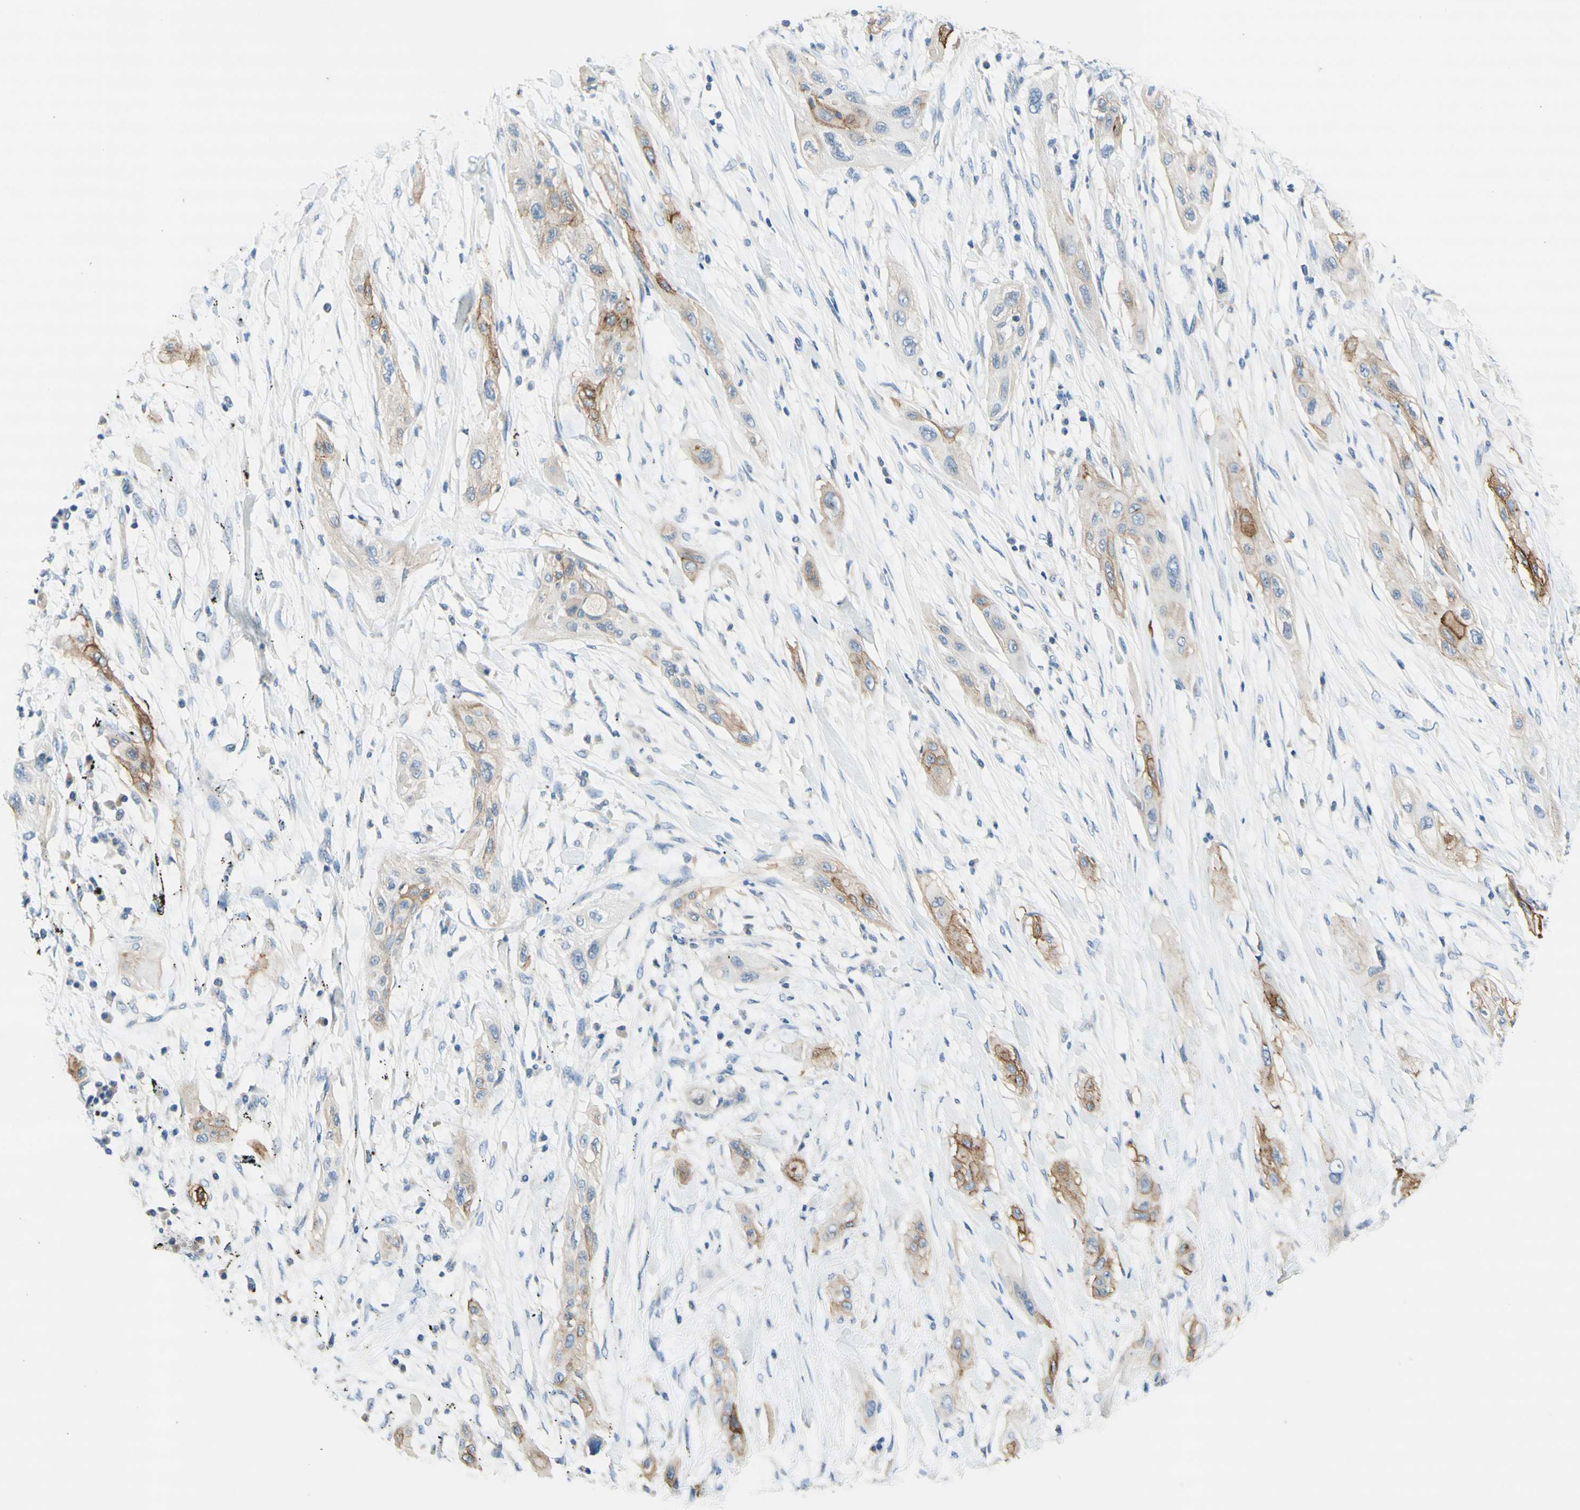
{"staining": {"intensity": "strong", "quantity": "<25%", "location": "cytoplasmic/membranous"}, "tissue": "lung cancer", "cell_type": "Tumor cells", "image_type": "cancer", "snomed": [{"axis": "morphology", "description": "Squamous cell carcinoma, NOS"}, {"axis": "topography", "description": "Lung"}], "caption": "An immunohistochemistry (IHC) photomicrograph of neoplastic tissue is shown. Protein staining in brown highlights strong cytoplasmic/membranous positivity in lung cancer within tumor cells.", "gene": "F3", "patient": {"sex": "female", "age": 47}}